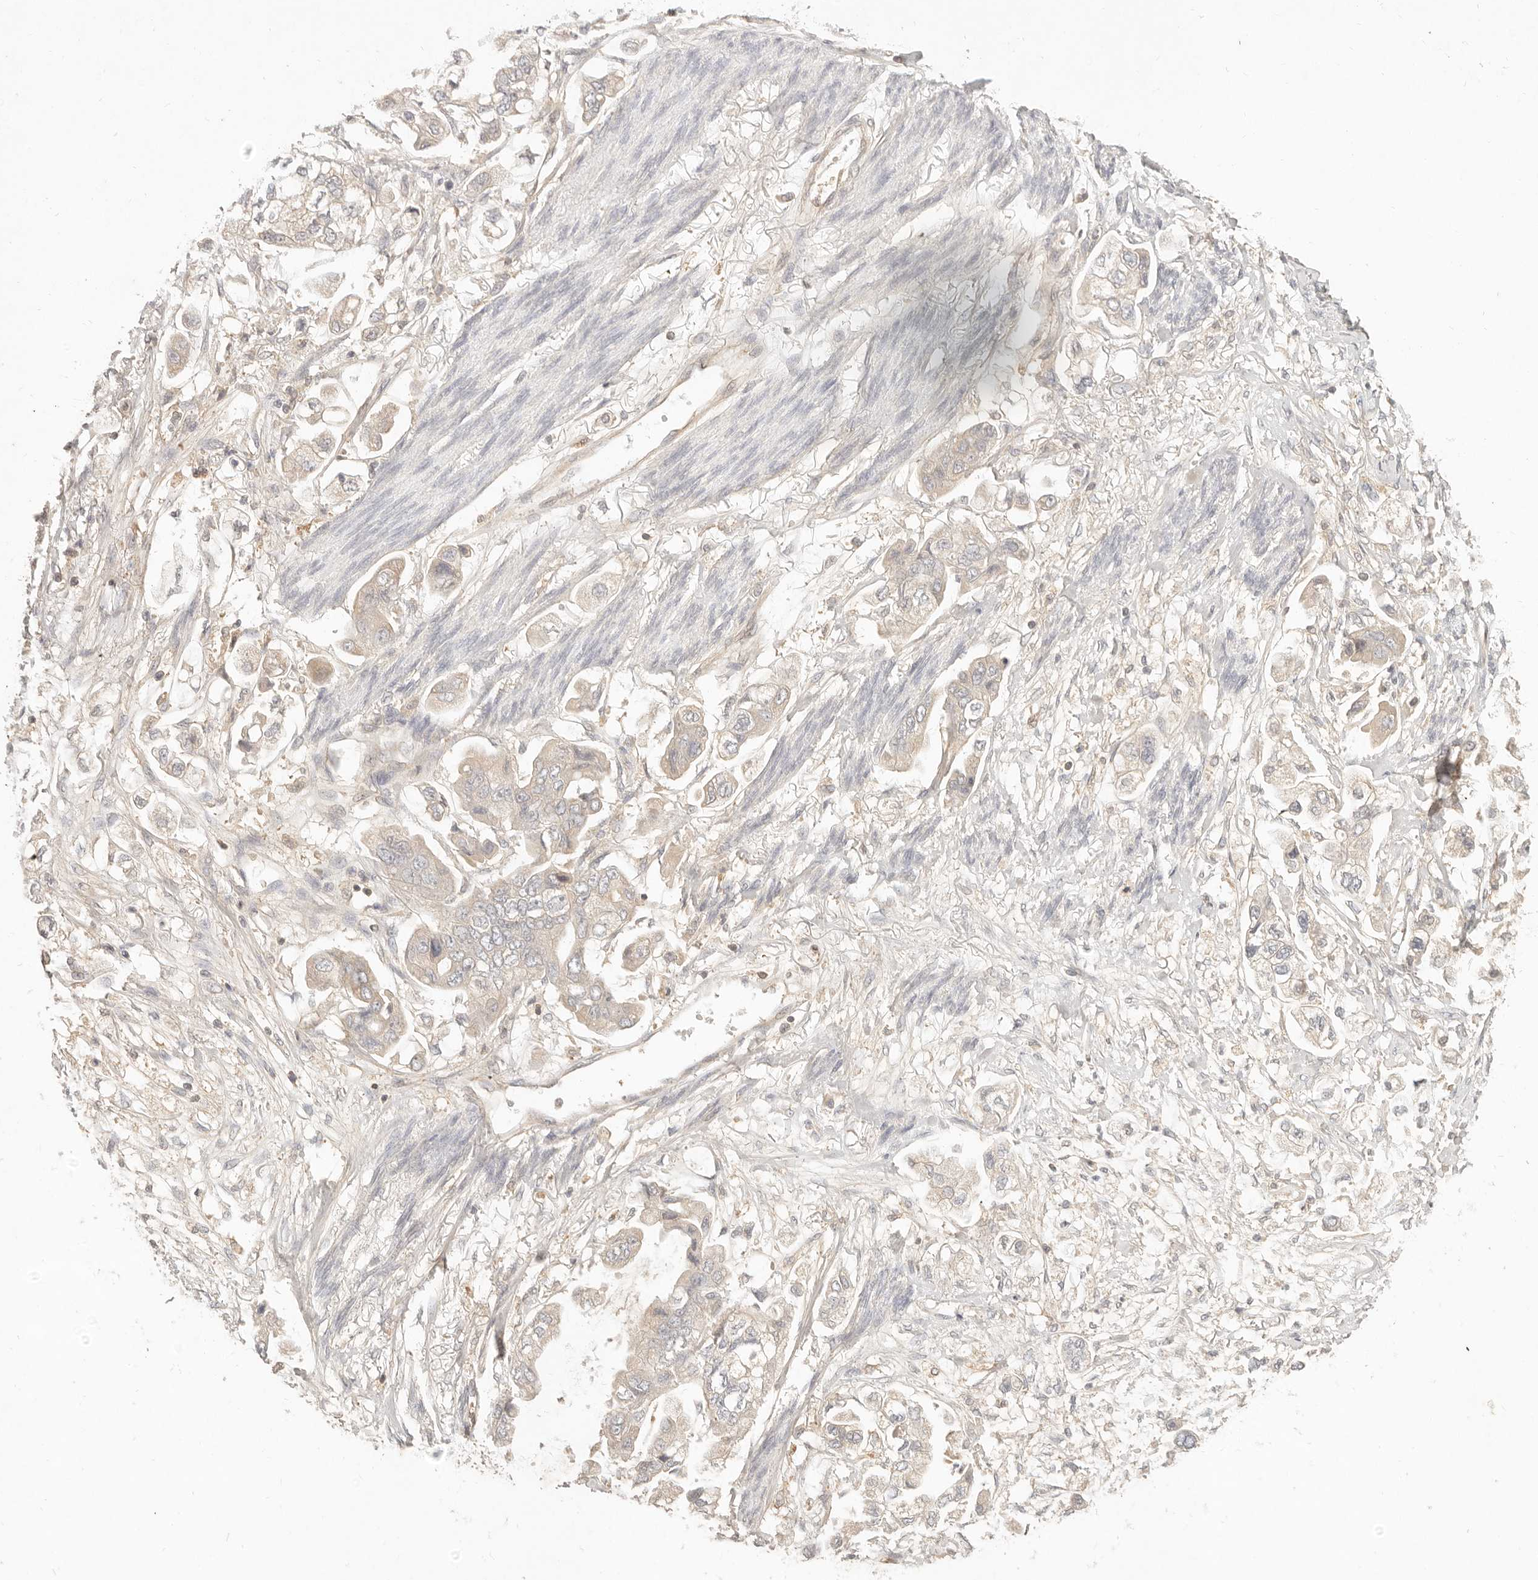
{"staining": {"intensity": "negative", "quantity": "none", "location": "none"}, "tissue": "stomach cancer", "cell_type": "Tumor cells", "image_type": "cancer", "snomed": [{"axis": "morphology", "description": "Adenocarcinoma, NOS"}, {"axis": "topography", "description": "Stomach"}], "caption": "Immunohistochemistry of adenocarcinoma (stomach) displays no expression in tumor cells.", "gene": "NECAP2", "patient": {"sex": "male", "age": 62}}